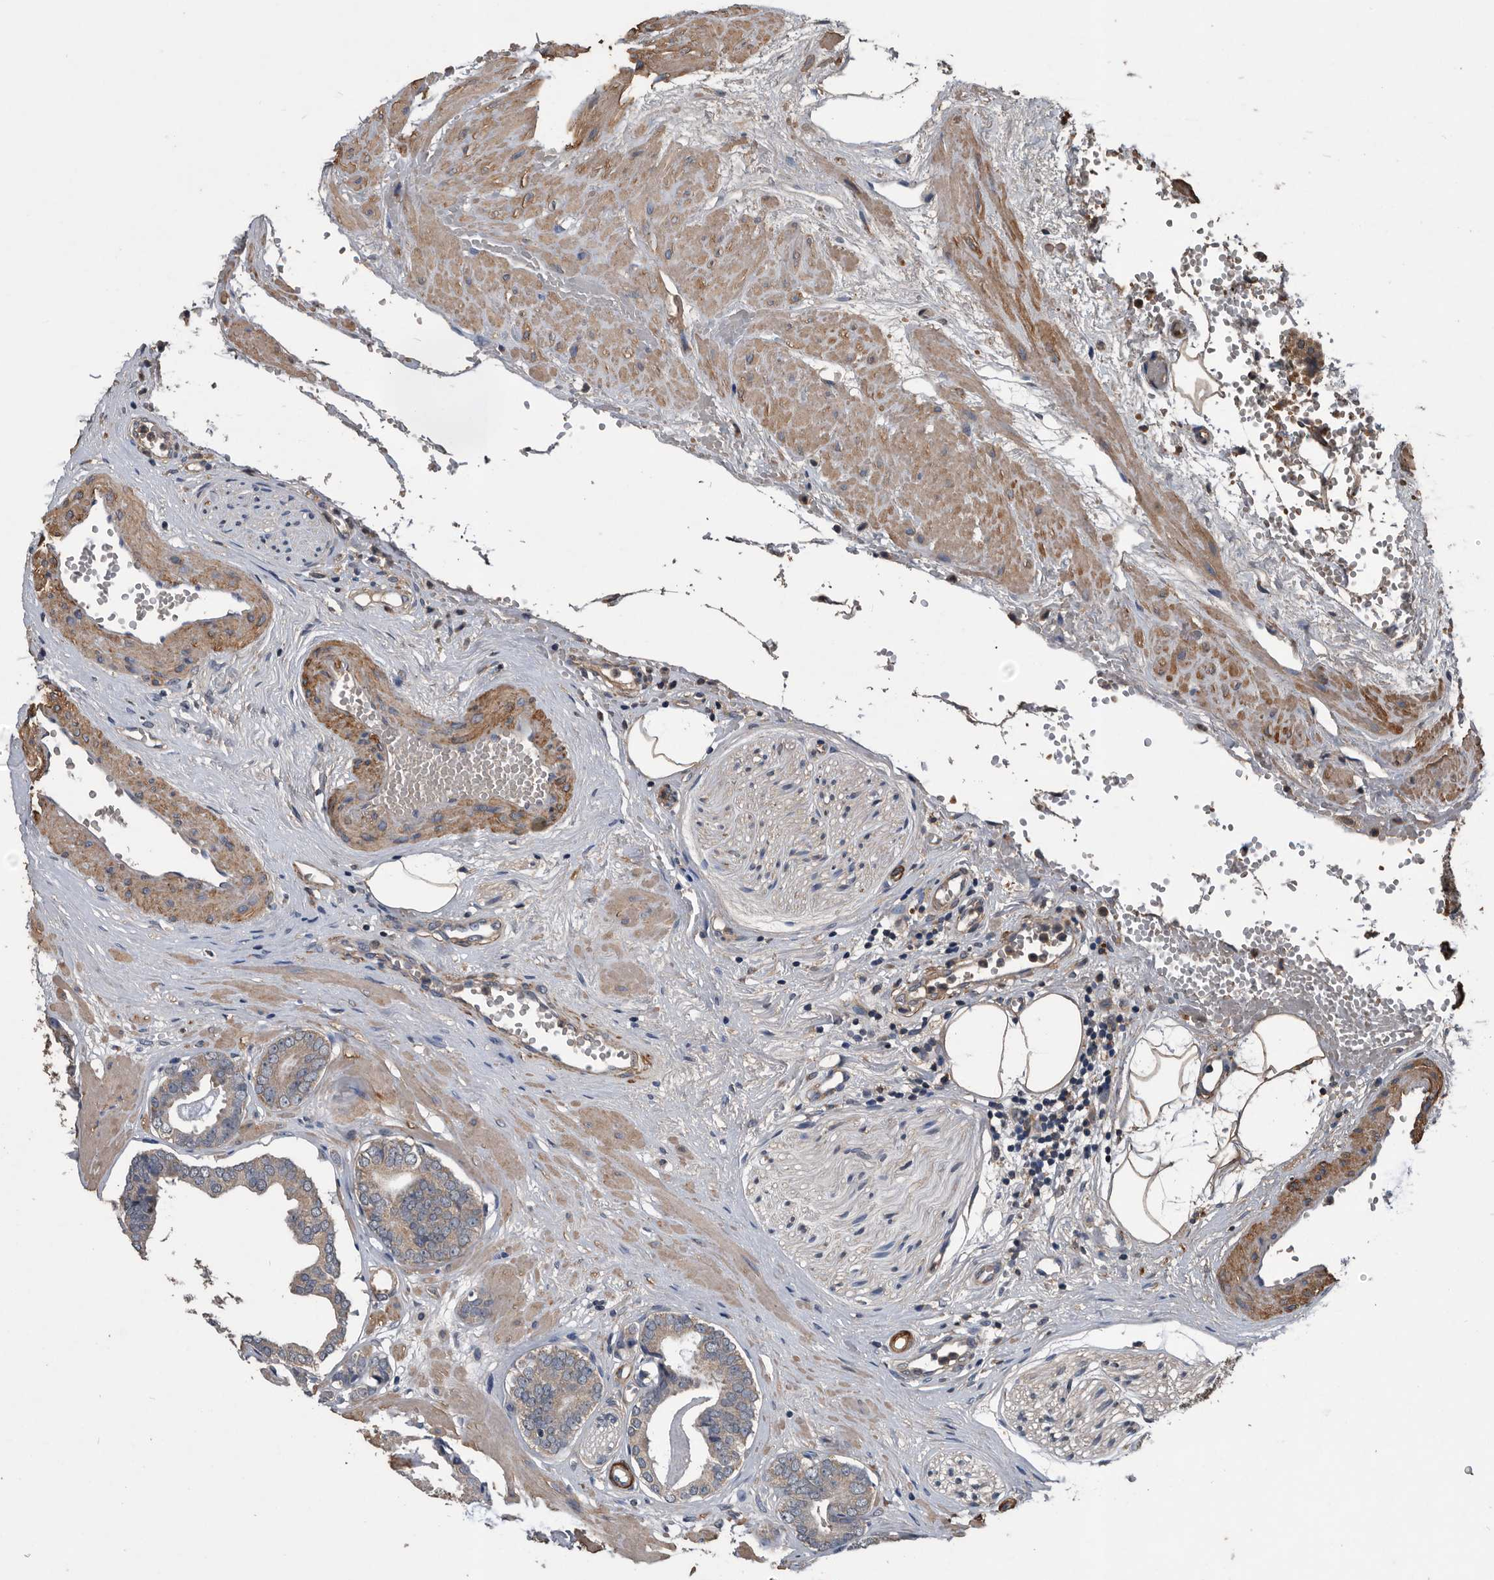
{"staining": {"intensity": "weak", "quantity": ">75%", "location": "cytoplasmic/membranous"}, "tissue": "prostate cancer", "cell_type": "Tumor cells", "image_type": "cancer", "snomed": [{"axis": "morphology", "description": "Adenocarcinoma, Low grade"}, {"axis": "topography", "description": "Prostate"}], "caption": "Immunohistochemistry (DAB) staining of prostate cancer reveals weak cytoplasmic/membranous protein staining in about >75% of tumor cells.", "gene": "NRBP1", "patient": {"sex": "male", "age": 53}}